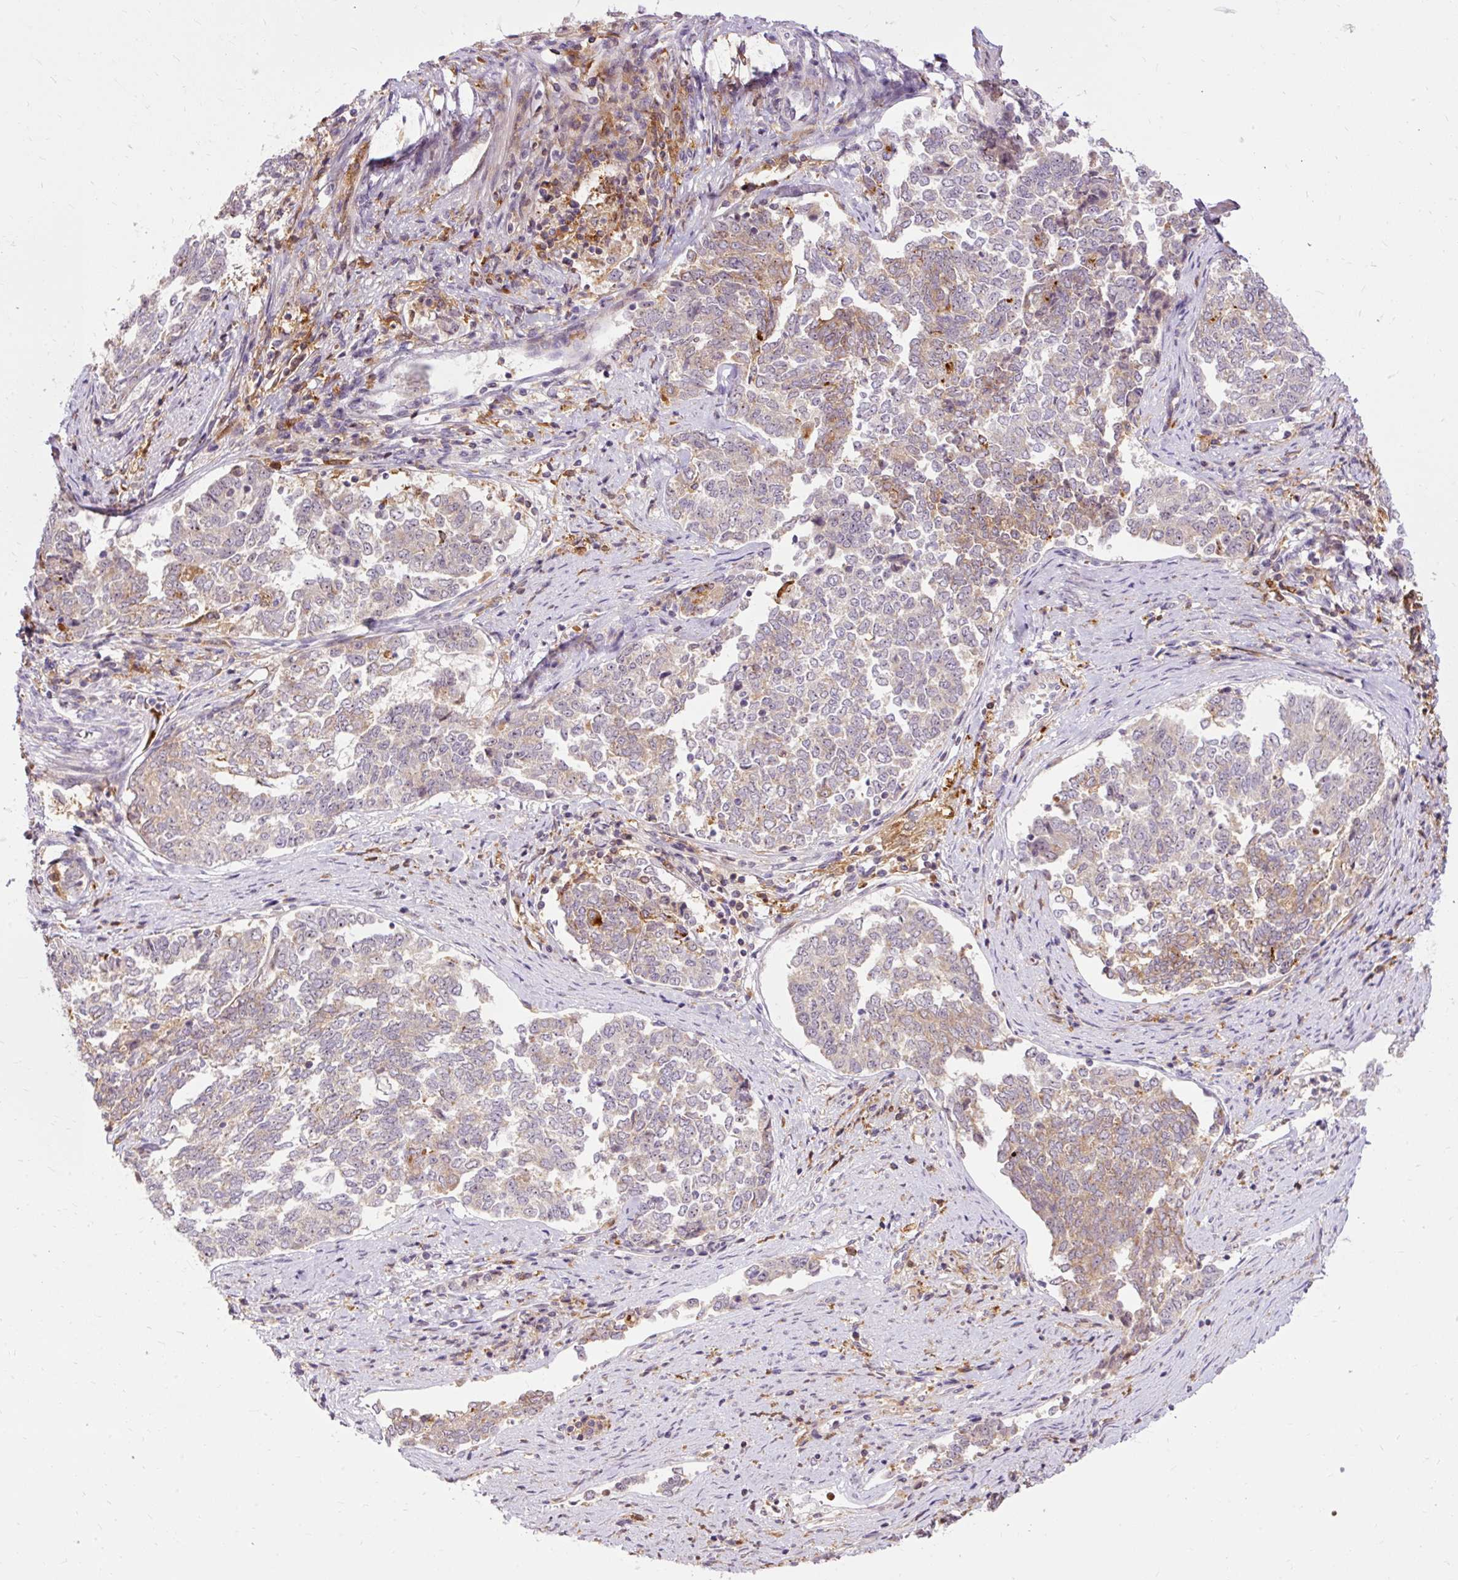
{"staining": {"intensity": "weak", "quantity": "25%-75%", "location": "cytoplasmic/membranous"}, "tissue": "endometrial cancer", "cell_type": "Tumor cells", "image_type": "cancer", "snomed": [{"axis": "morphology", "description": "Adenocarcinoma, NOS"}, {"axis": "topography", "description": "Endometrium"}], "caption": "Adenocarcinoma (endometrial) stained with a protein marker displays weak staining in tumor cells.", "gene": "CEBPZ", "patient": {"sex": "female", "age": 80}}